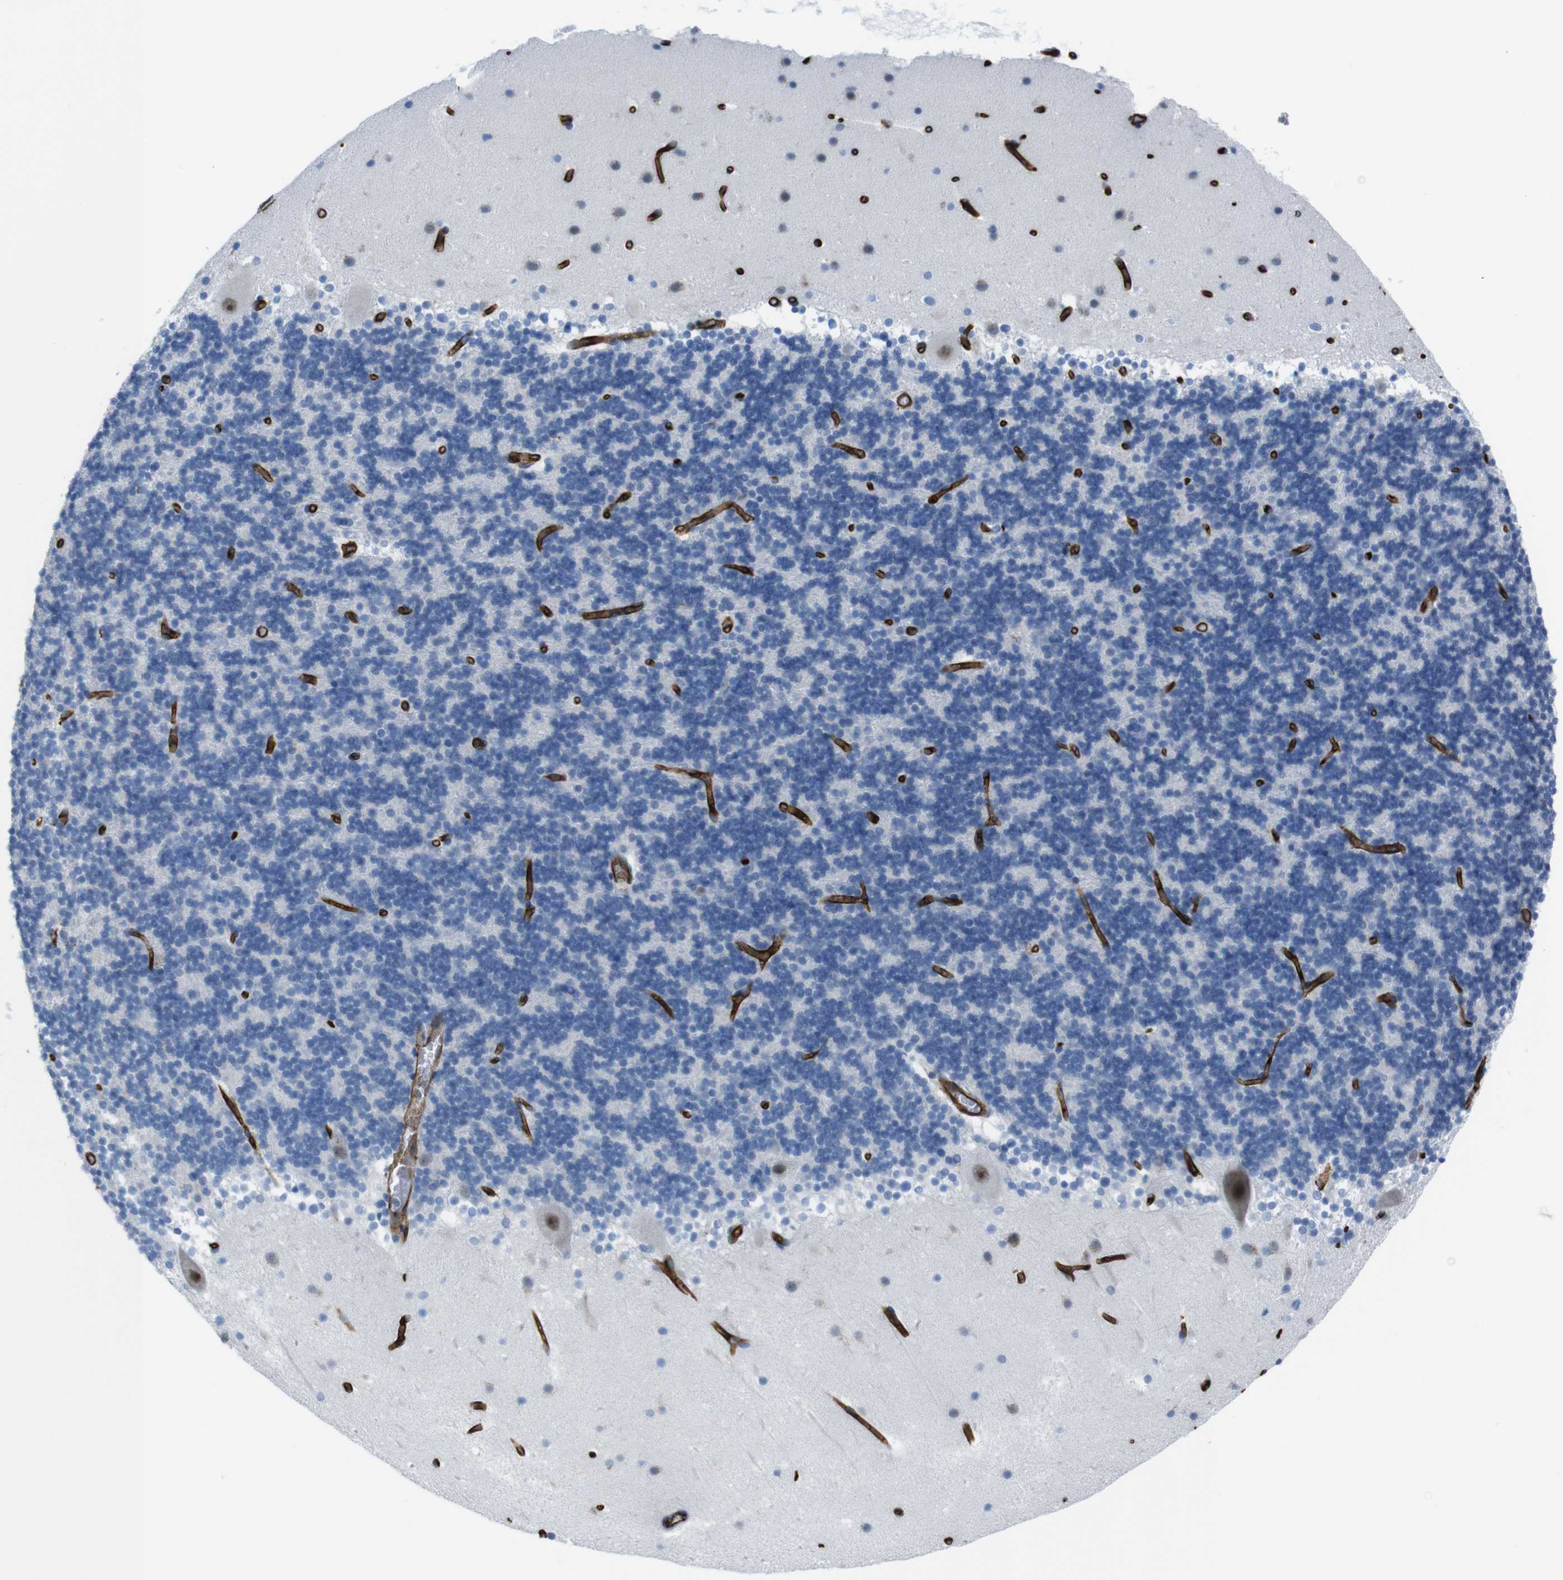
{"staining": {"intensity": "negative", "quantity": "none", "location": "none"}, "tissue": "cerebellum", "cell_type": "Cells in granular layer", "image_type": "normal", "snomed": [{"axis": "morphology", "description": "Normal tissue, NOS"}, {"axis": "topography", "description": "Cerebellum"}], "caption": "This is an immunohistochemistry (IHC) photomicrograph of normal human cerebellum. There is no staining in cells in granular layer.", "gene": "HSPA12B", "patient": {"sex": "male", "age": 45}}